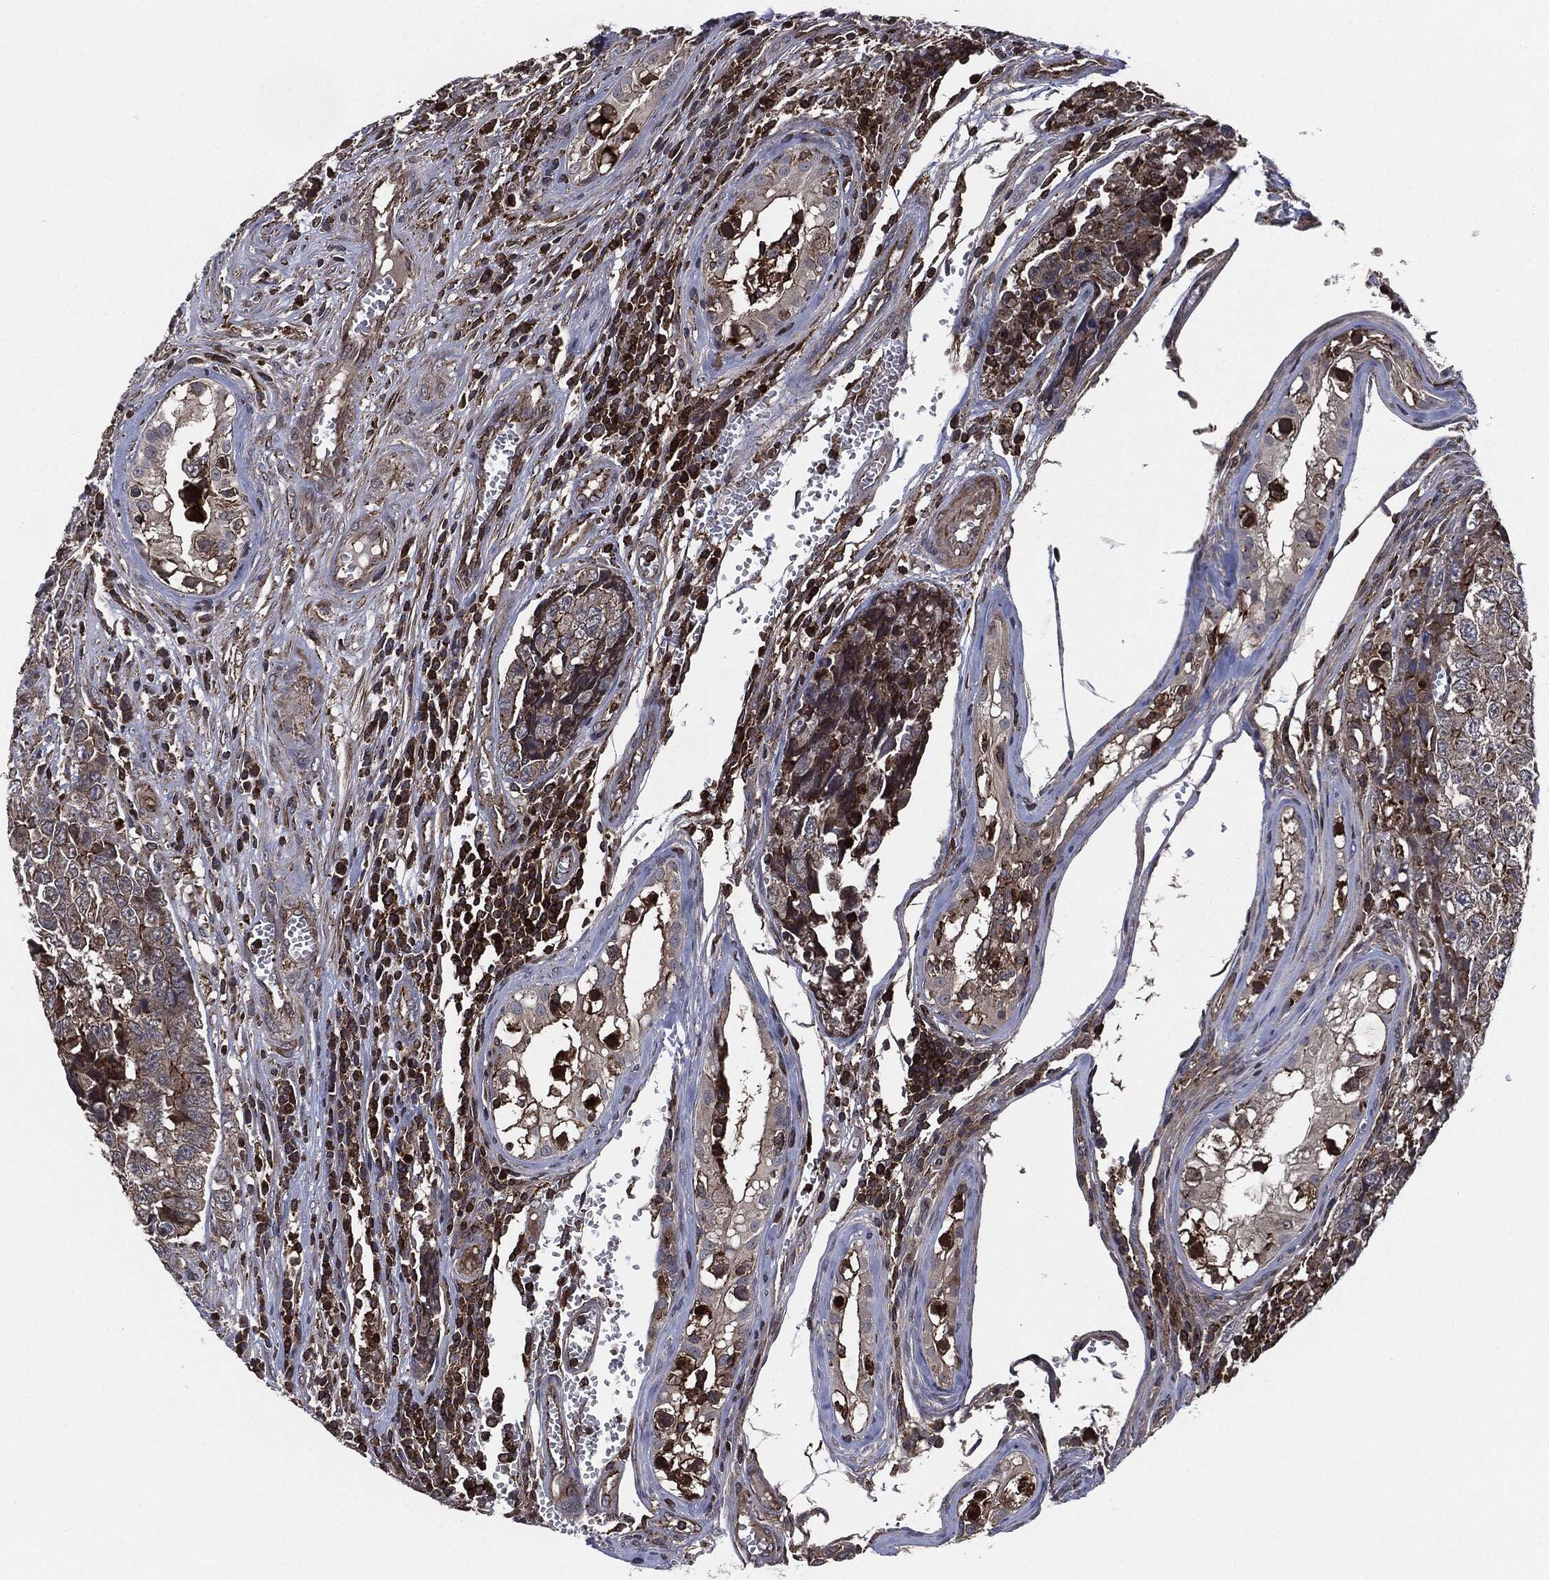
{"staining": {"intensity": "moderate", "quantity": "<25%", "location": "cytoplasmic/membranous"}, "tissue": "testis cancer", "cell_type": "Tumor cells", "image_type": "cancer", "snomed": [{"axis": "morphology", "description": "Carcinoma, Embryonal, NOS"}, {"axis": "topography", "description": "Testis"}], "caption": "A high-resolution photomicrograph shows immunohistochemistry staining of testis cancer, which shows moderate cytoplasmic/membranous positivity in about <25% of tumor cells.", "gene": "UBR1", "patient": {"sex": "male", "age": 23}}